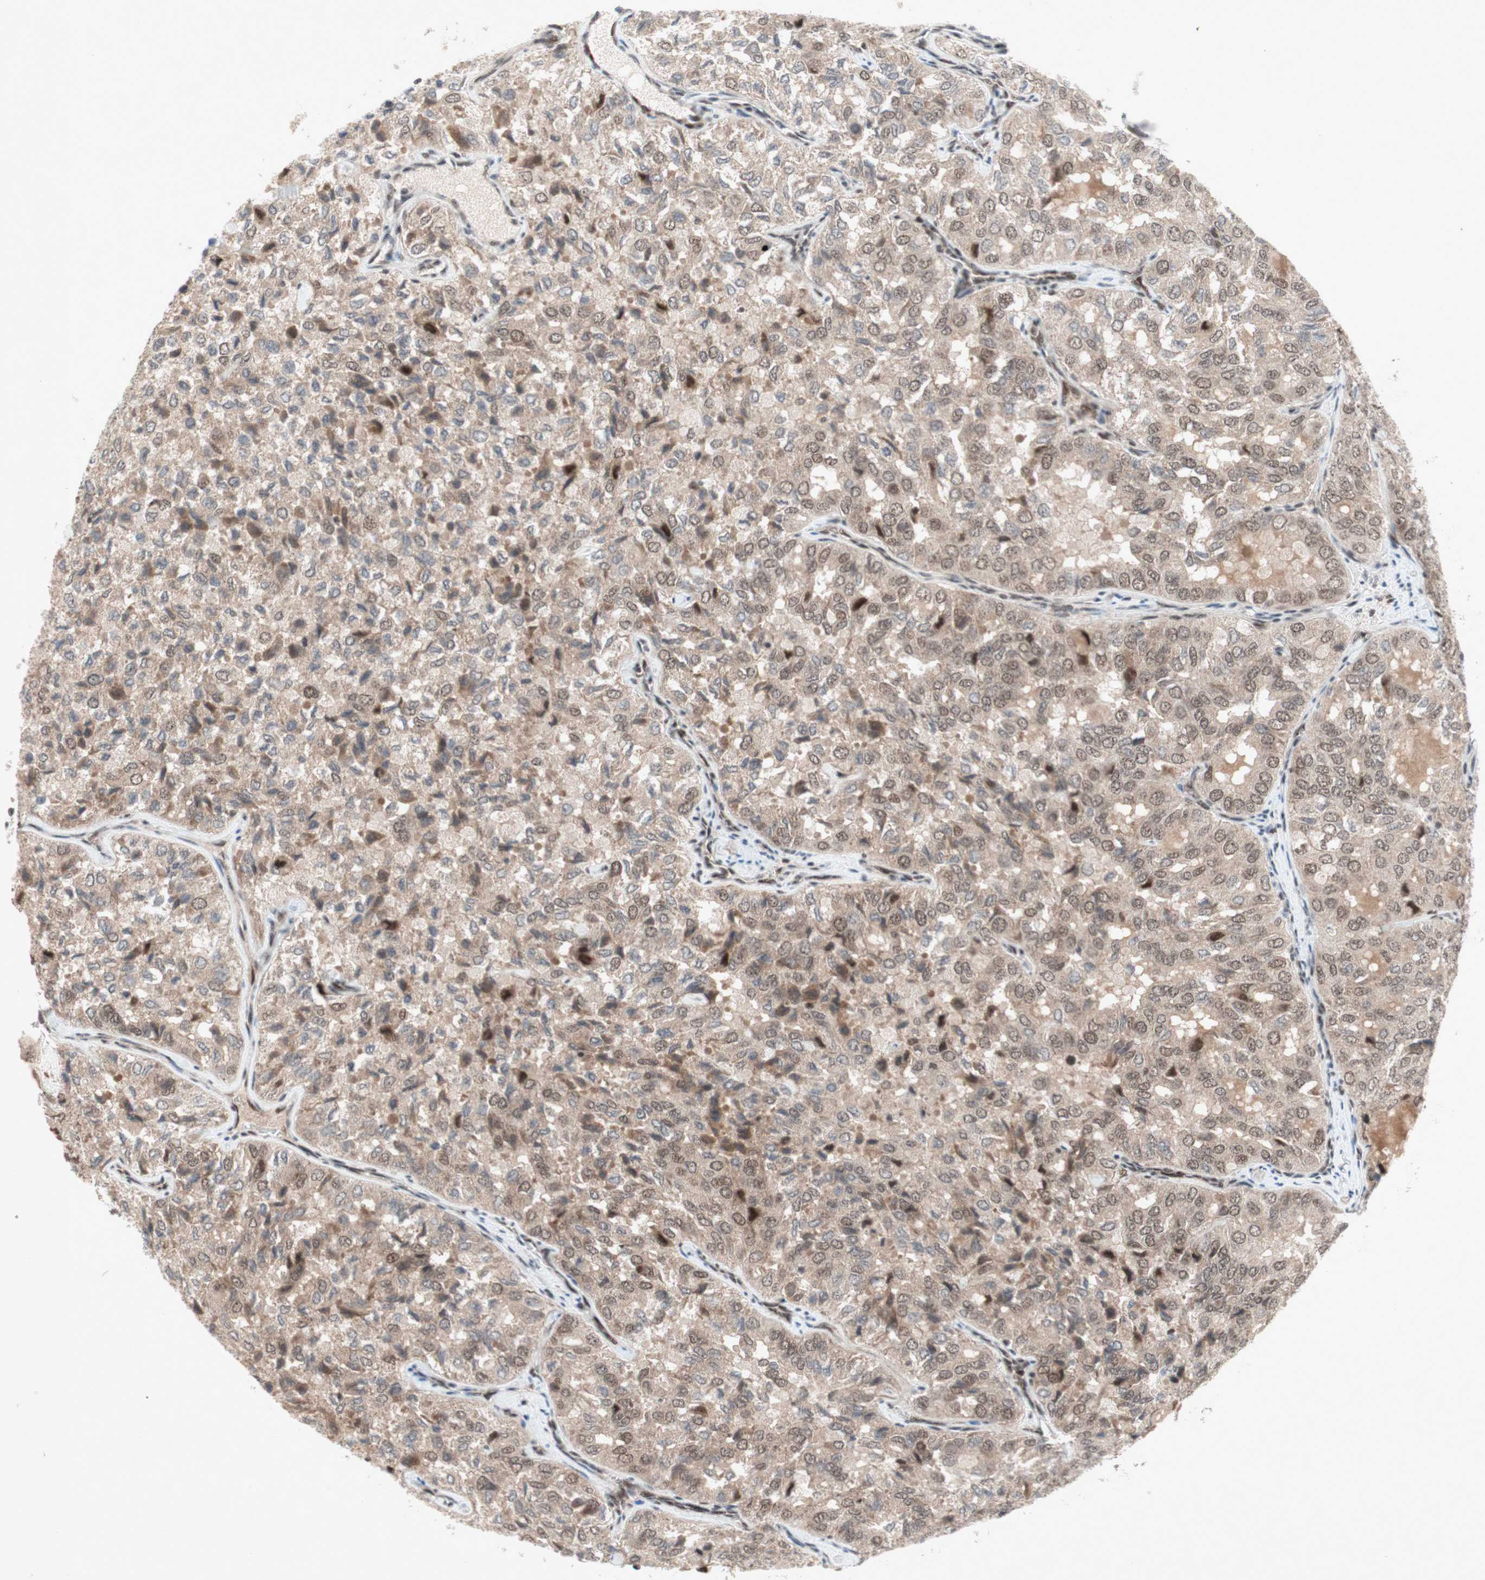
{"staining": {"intensity": "weak", "quantity": ">75%", "location": "cytoplasmic/membranous"}, "tissue": "thyroid cancer", "cell_type": "Tumor cells", "image_type": "cancer", "snomed": [{"axis": "morphology", "description": "Follicular adenoma carcinoma, NOS"}, {"axis": "topography", "description": "Thyroid gland"}], "caption": "High-magnification brightfield microscopy of thyroid follicular adenoma carcinoma stained with DAB (3,3'-diaminobenzidine) (brown) and counterstained with hematoxylin (blue). tumor cells exhibit weak cytoplasmic/membranous staining is present in about>75% of cells. (Brightfield microscopy of DAB IHC at high magnification).", "gene": "TCF12", "patient": {"sex": "male", "age": 75}}